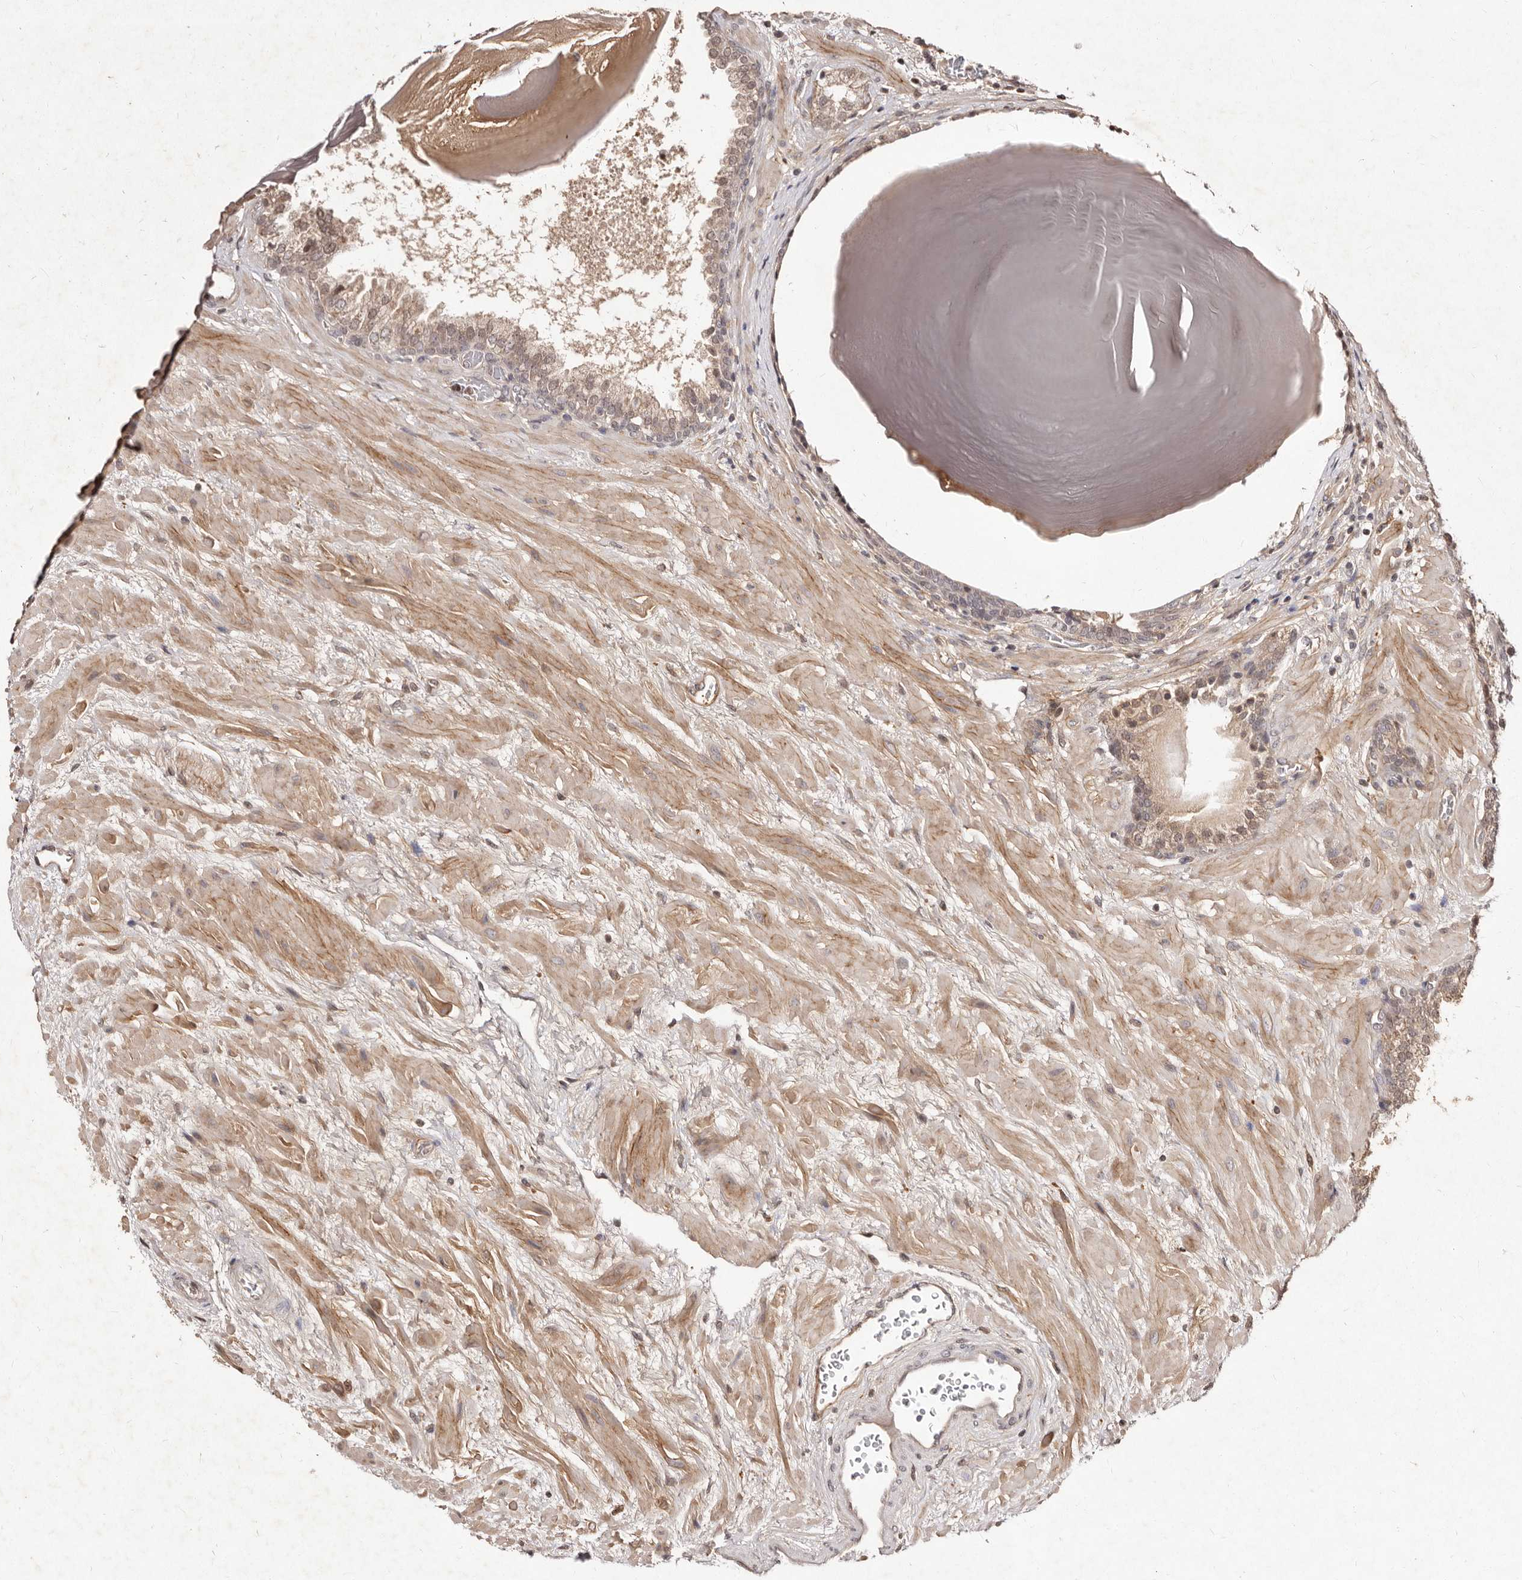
{"staining": {"intensity": "weak", "quantity": "25%-75%", "location": "cytoplasmic/membranous,nuclear"}, "tissue": "prostate", "cell_type": "Glandular cells", "image_type": "normal", "snomed": [{"axis": "morphology", "description": "Normal tissue, NOS"}, {"axis": "topography", "description": "Prostate"}], "caption": "Protein staining reveals weak cytoplasmic/membranous,nuclear staining in approximately 25%-75% of glandular cells in normal prostate. The staining was performed using DAB, with brown indicating positive protein expression. Nuclei are stained blue with hematoxylin.", "gene": "LCORL", "patient": {"sex": "male", "age": 48}}